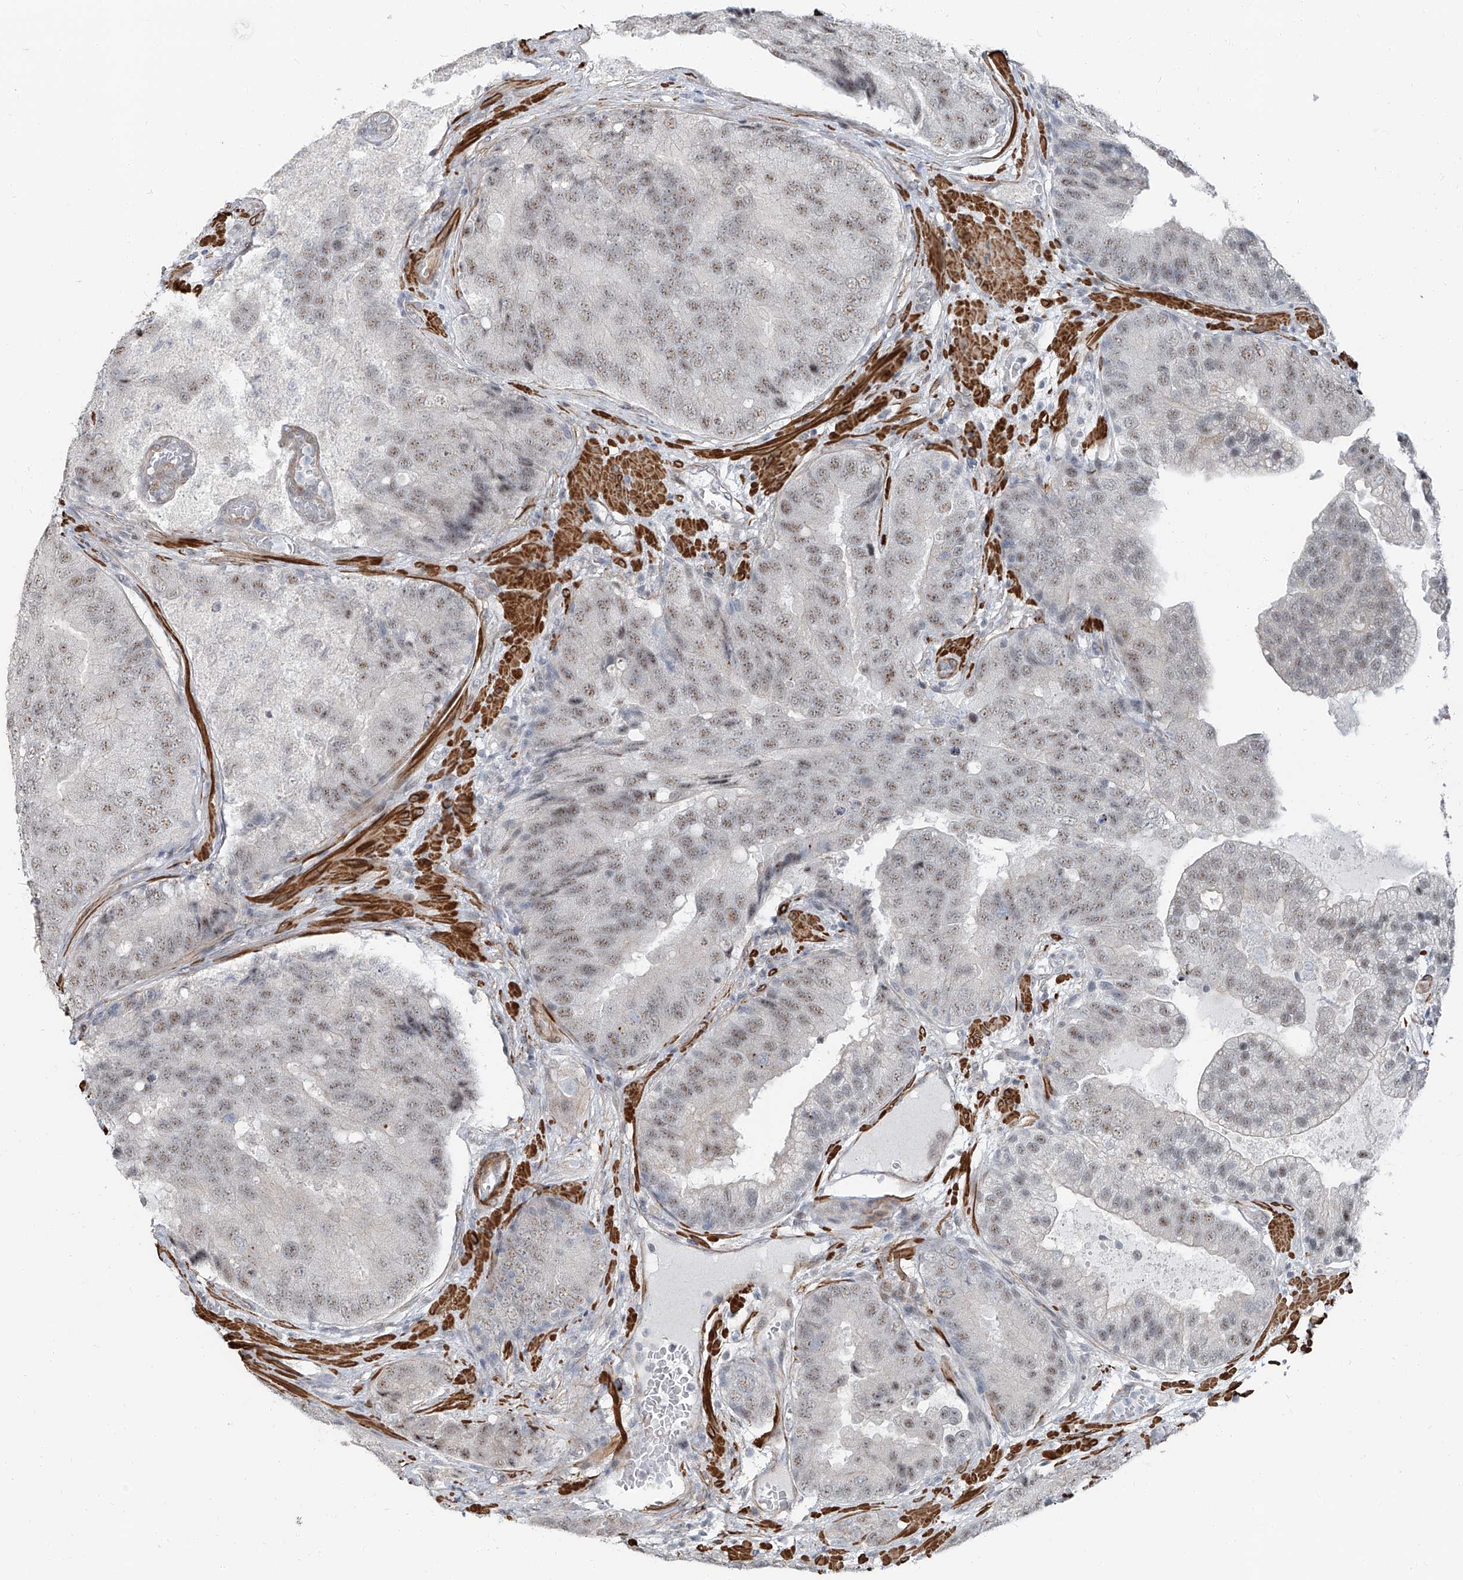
{"staining": {"intensity": "weak", "quantity": ">75%", "location": "nuclear"}, "tissue": "prostate cancer", "cell_type": "Tumor cells", "image_type": "cancer", "snomed": [{"axis": "morphology", "description": "Adenocarcinoma, High grade"}, {"axis": "topography", "description": "Prostate"}], "caption": "Approximately >75% of tumor cells in adenocarcinoma (high-grade) (prostate) demonstrate weak nuclear protein staining as visualized by brown immunohistochemical staining.", "gene": "TXLNB", "patient": {"sex": "male", "age": 70}}